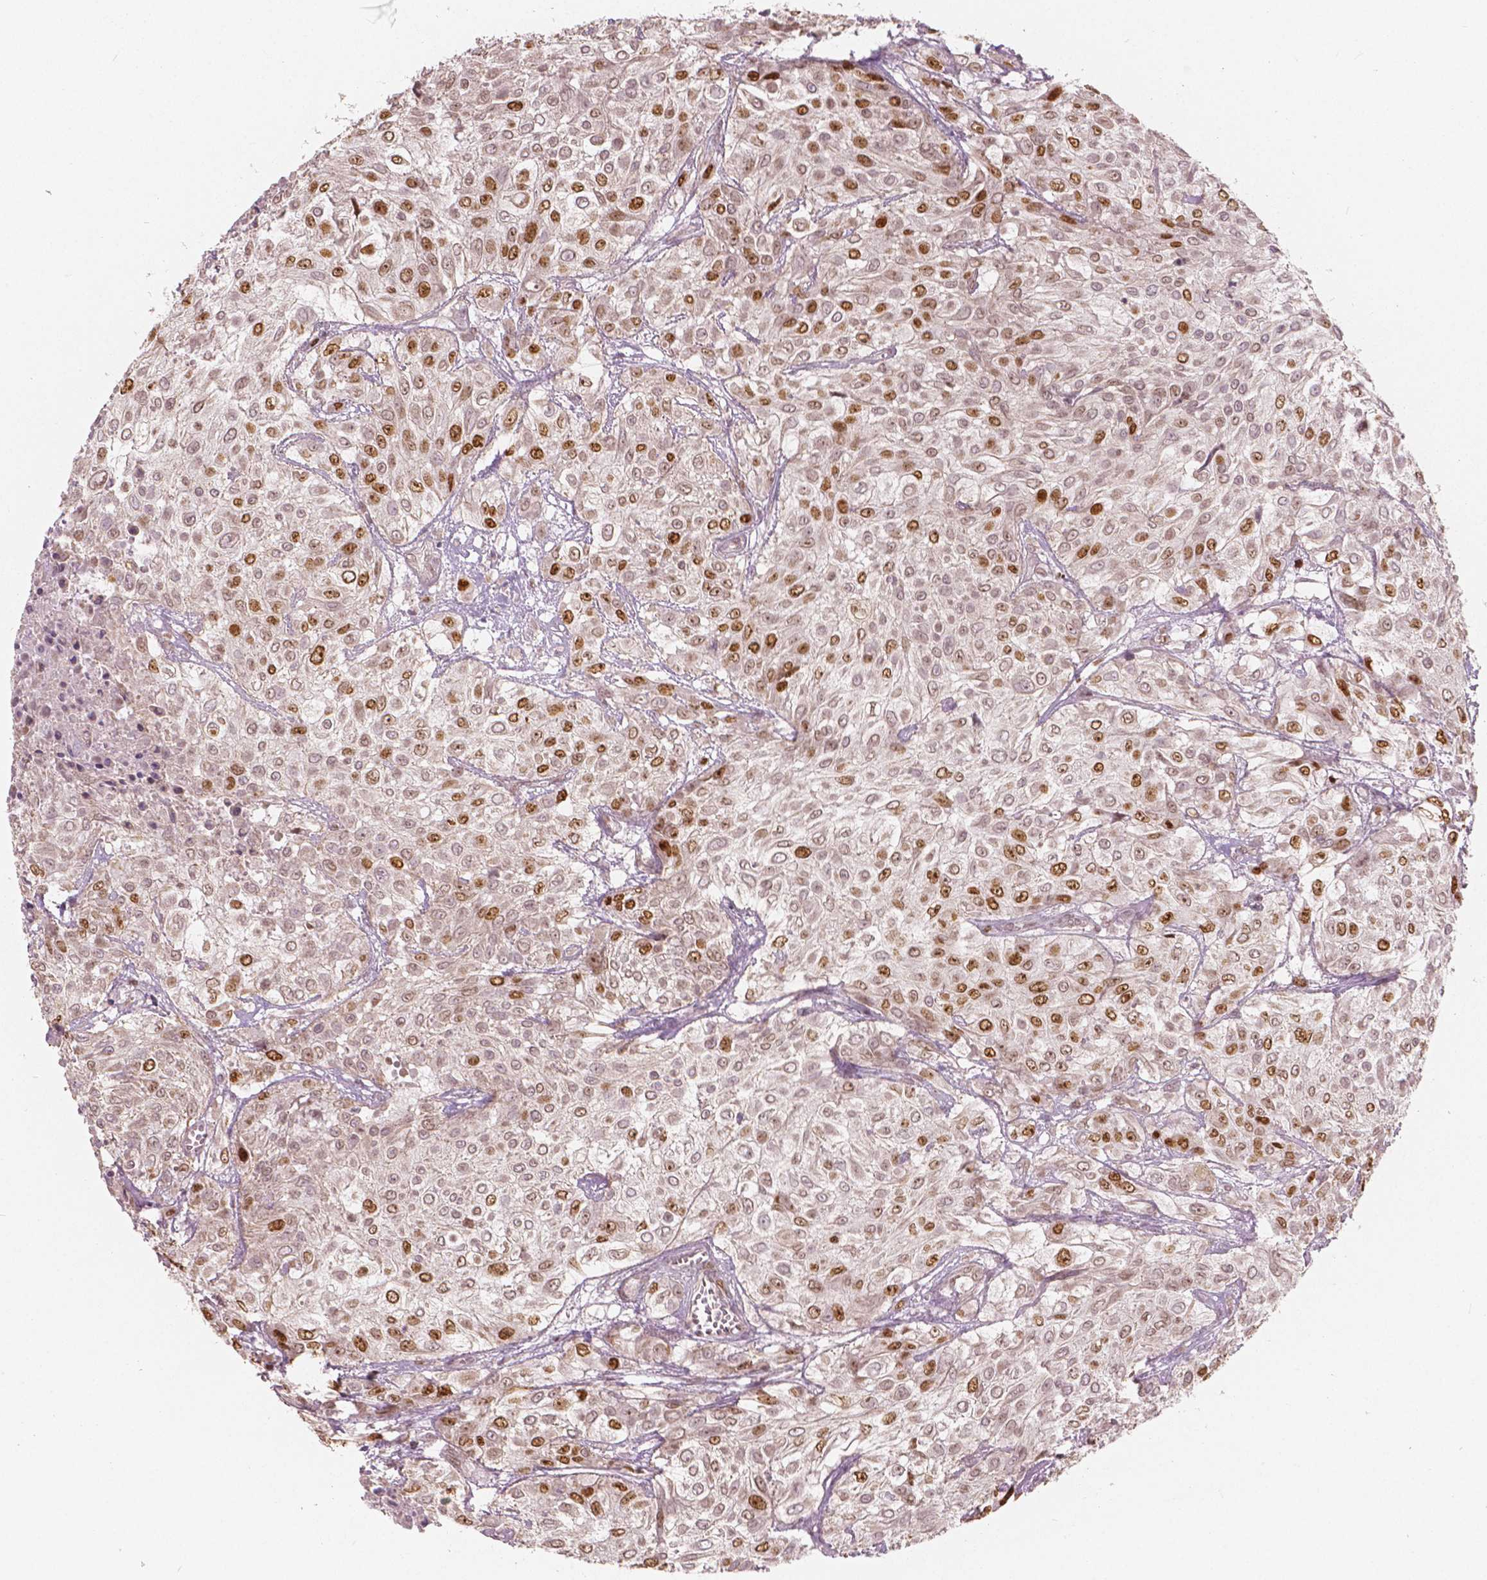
{"staining": {"intensity": "strong", "quantity": "25%-75%", "location": "nuclear"}, "tissue": "urothelial cancer", "cell_type": "Tumor cells", "image_type": "cancer", "snomed": [{"axis": "morphology", "description": "Urothelial carcinoma, High grade"}, {"axis": "topography", "description": "Urinary bladder"}], "caption": "Urothelial carcinoma (high-grade) was stained to show a protein in brown. There is high levels of strong nuclear expression in about 25%-75% of tumor cells. The staining was performed using DAB (3,3'-diaminobenzidine), with brown indicating positive protein expression. Nuclei are stained blue with hematoxylin.", "gene": "NSD2", "patient": {"sex": "male", "age": 57}}